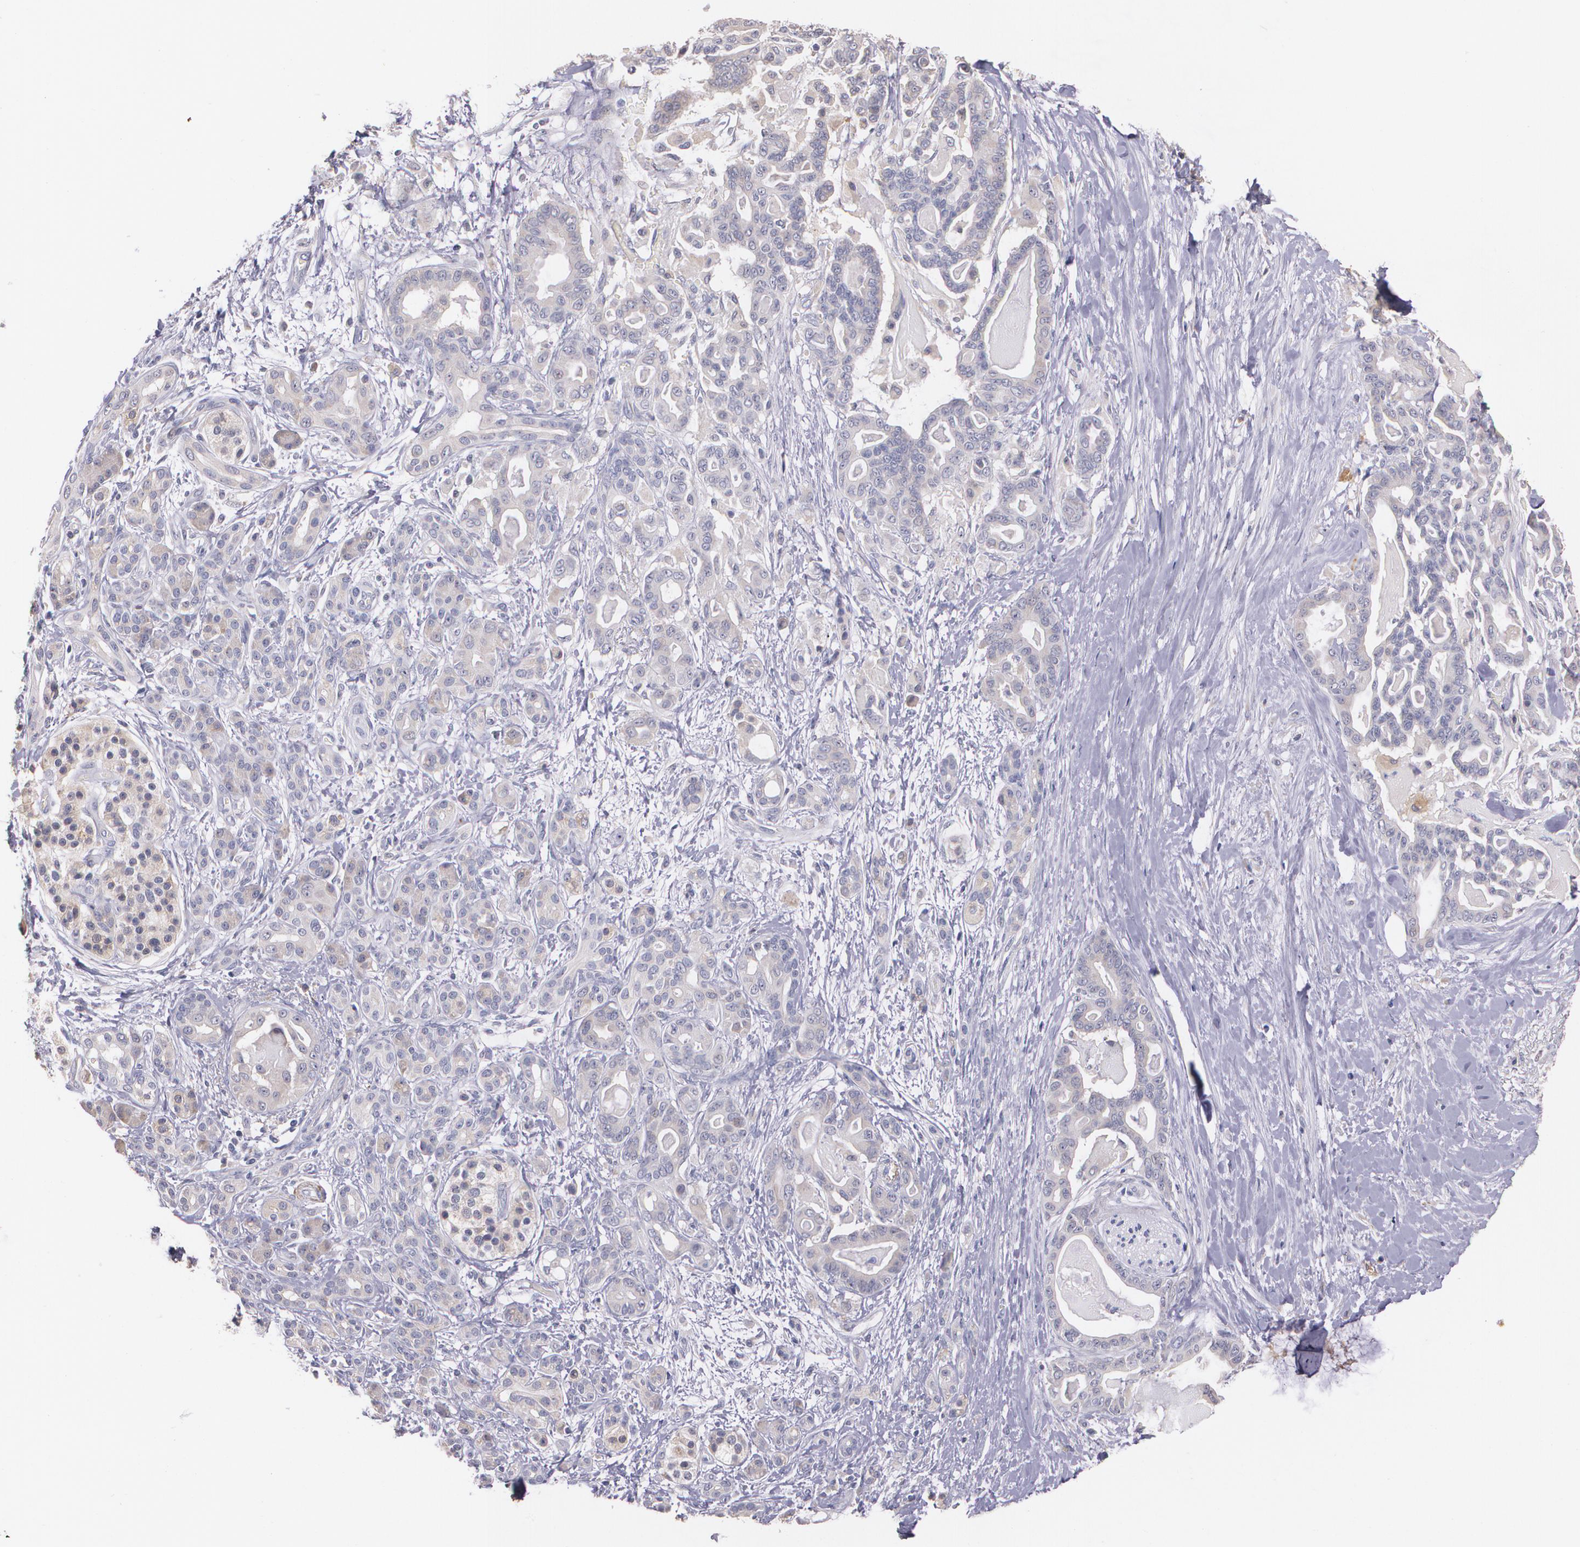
{"staining": {"intensity": "weak", "quantity": "25%-75%", "location": "cytoplasmic/membranous"}, "tissue": "pancreatic cancer", "cell_type": "Tumor cells", "image_type": "cancer", "snomed": [{"axis": "morphology", "description": "Adenocarcinoma, NOS"}, {"axis": "topography", "description": "Pancreas"}], "caption": "An IHC histopathology image of tumor tissue is shown. Protein staining in brown labels weak cytoplasmic/membranous positivity in pancreatic cancer (adenocarcinoma) within tumor cells.", "gene": "AMBP", "patient": {"sex": "male", "age": 63}}